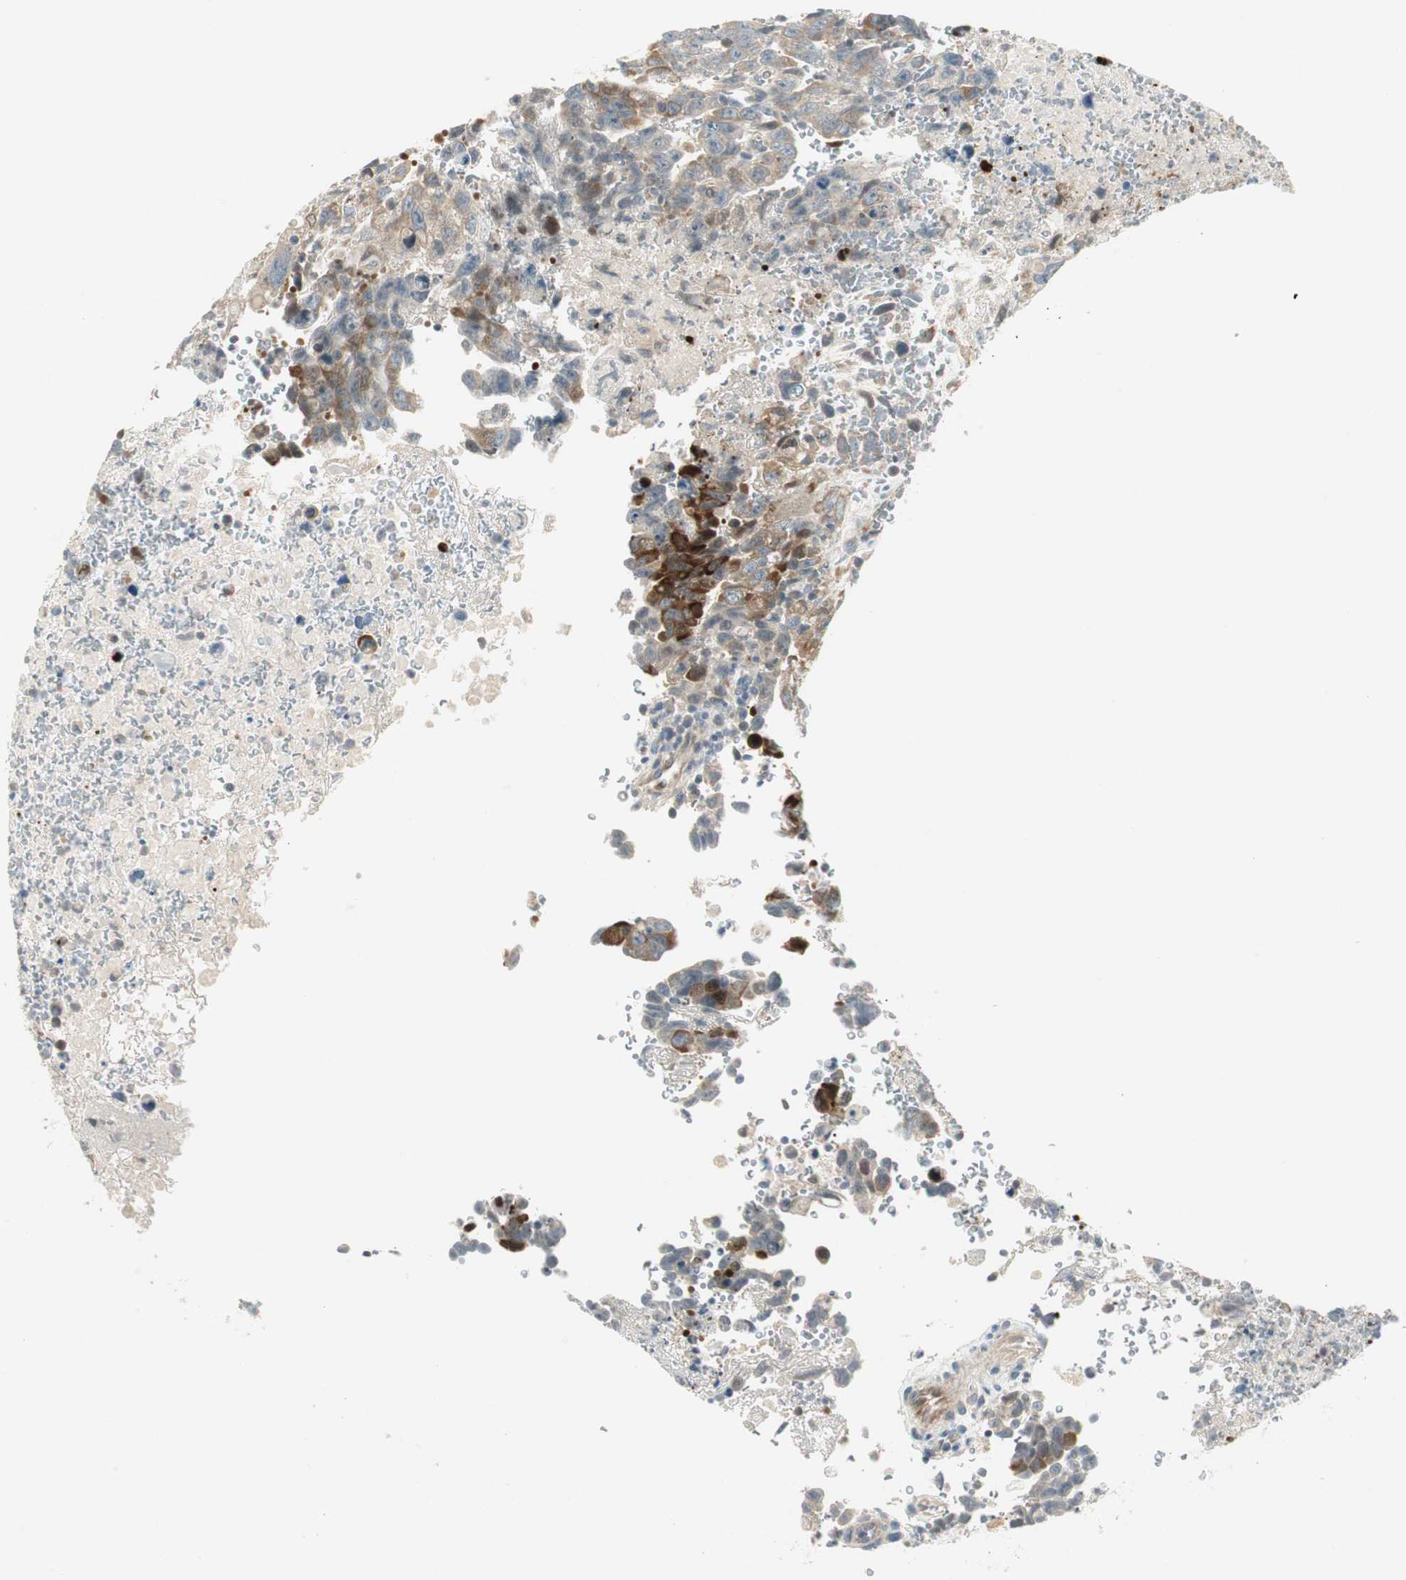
{"staining": {"intensity": "strong", "quantity": "25%-75%", "location": "cytoplasmic/membranous"}, "tissue": "testis cancer", "cell_type": "Tumor cells", "image_type": "cancer", "snomed": [{"axis": "morphology", "description": "Carcinoma, Embryonal, NOS"}, {"axis": "topography", "description": "Testis"}], "caption": "Testis cancer stained for a protein reveals strong cytoplasmic/membranous positivity in tumor cells.", "gene": "STON1-GTF2A1L", "patient": {"sex": "male", "age": 28}}